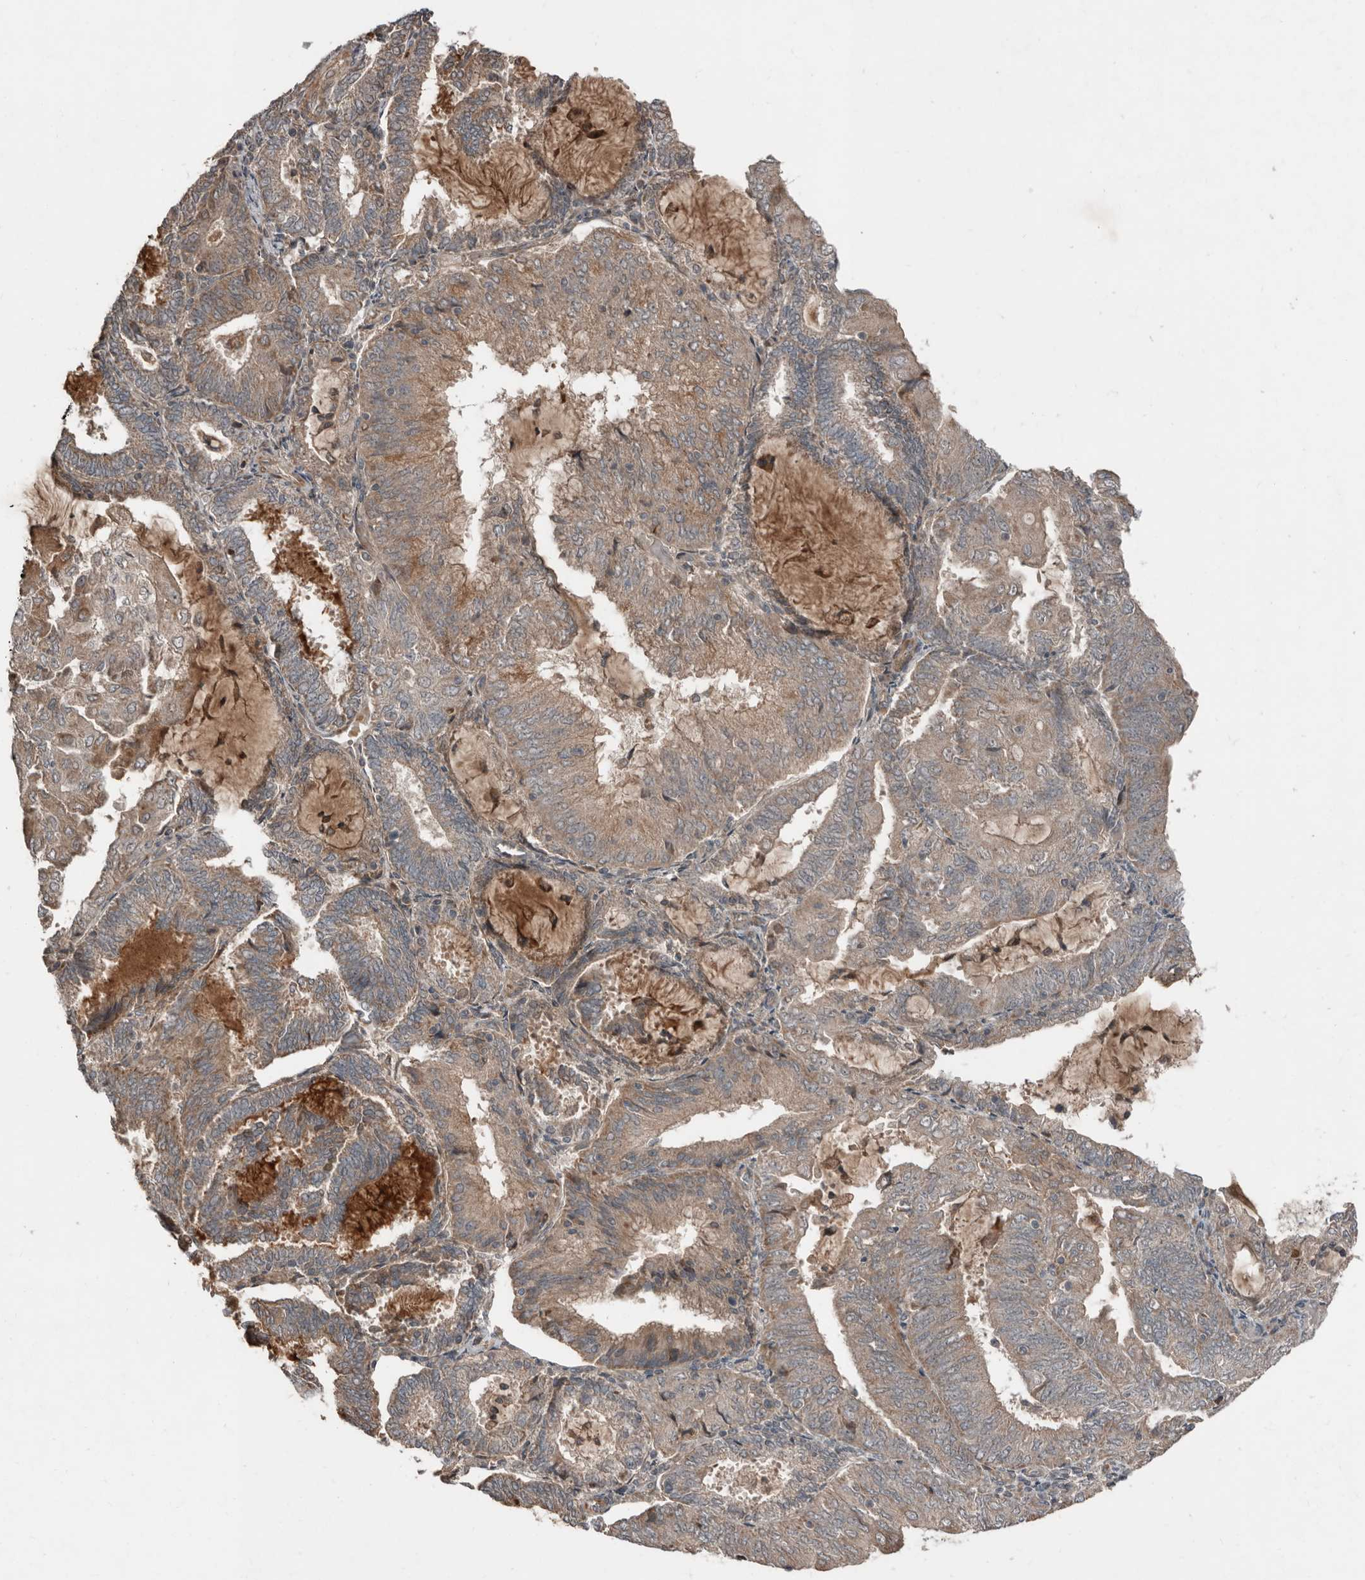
{"staining": {"intensity": "weak", "quantity": ">75%", "location": "cytoplasmic/membranous"}, "tissue": "endometrial cancer", "cell_type": "Tumor cells", "image_type": "cancer", "snomed": [{"axis": "morphology", "description": "Adenocarcinoma, NOS"}, {"axis": "topography", "description": "Endometrium"}], "caption": "Protein analysis of adenocarcinoma (endometrial) tissue demonstrates weak cytoplasmic/membranous expression in about >75% of tumor cells.", "gene": "SLC6A7", "patient": {"sex": "female", "age": 81}}